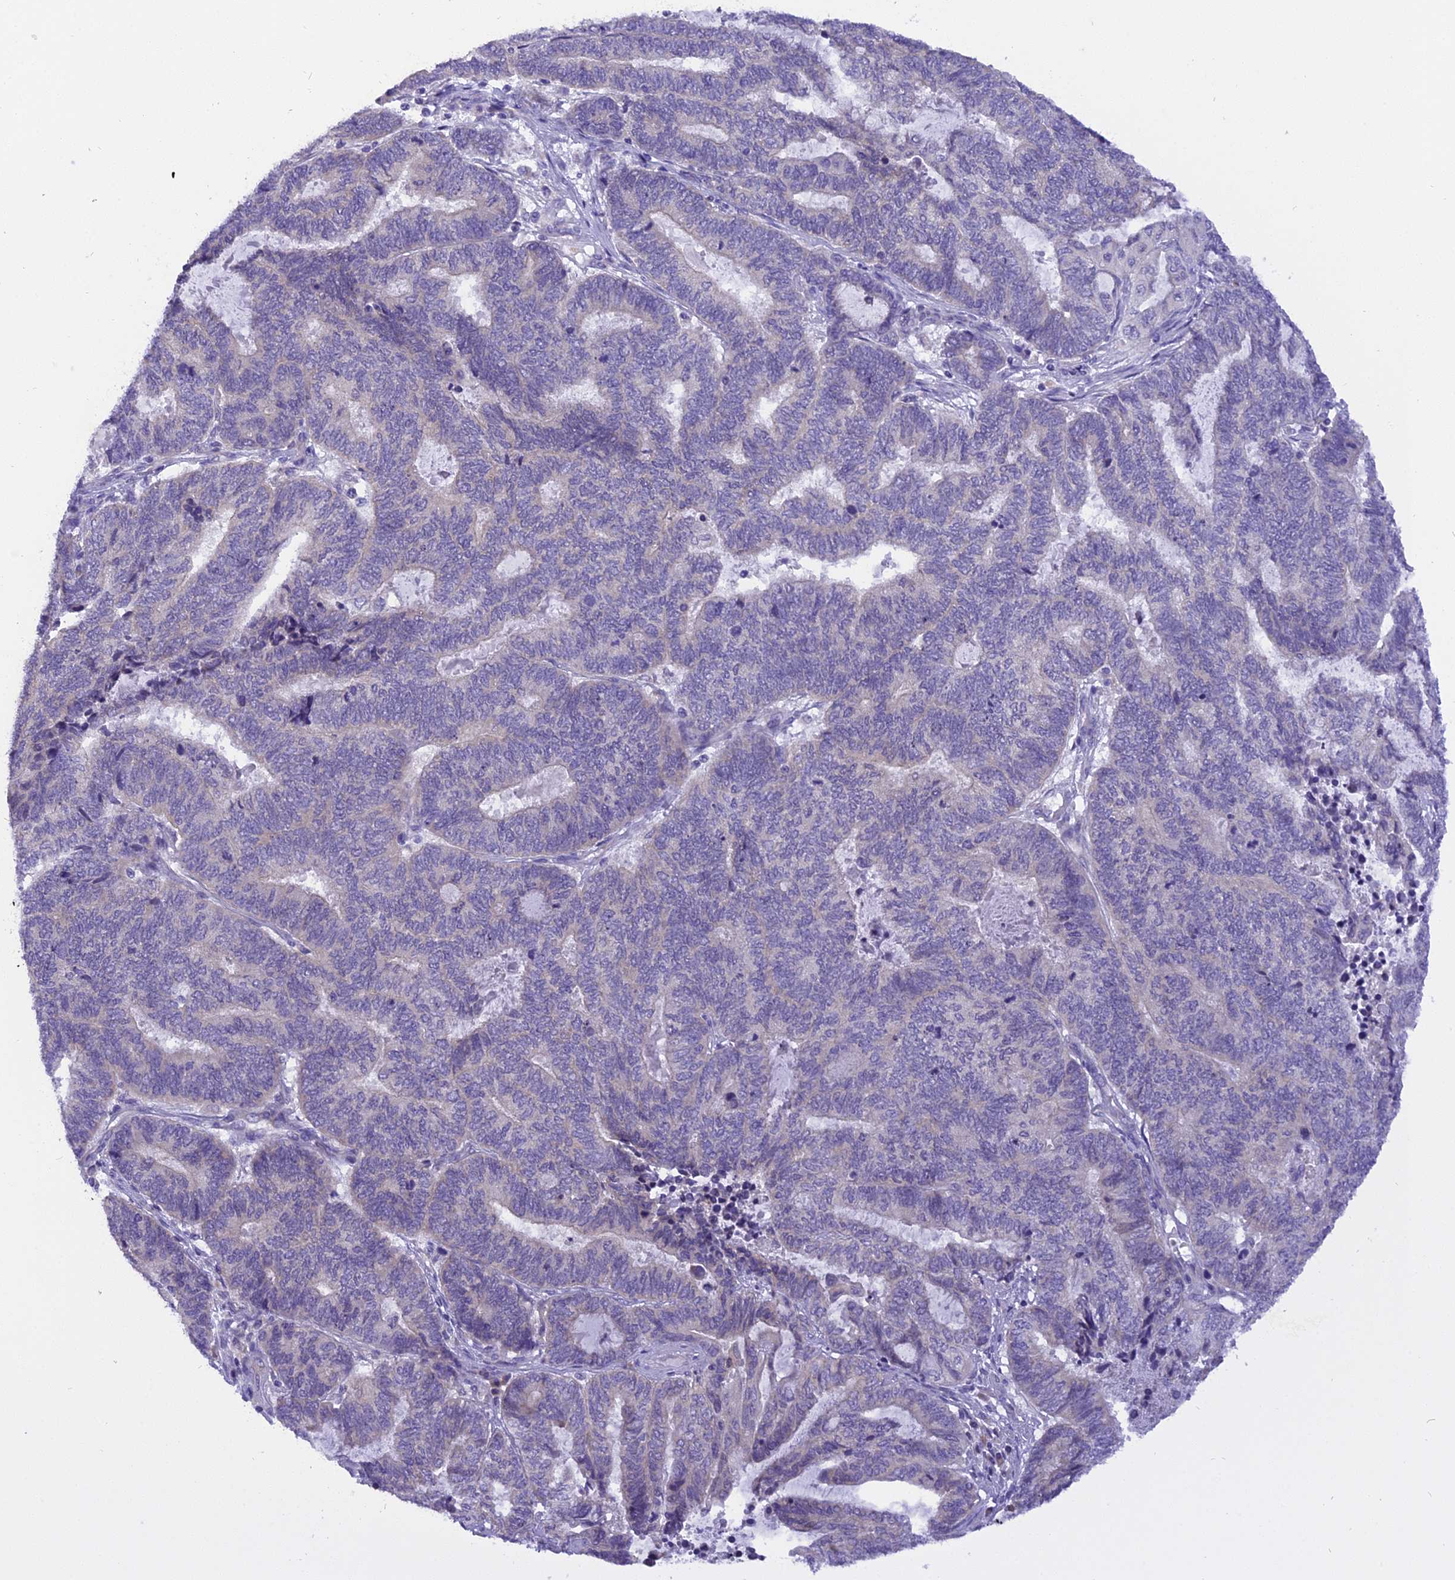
{"staining": {"intensity": "negative", "quantity": "none", "location": "none"}, "tissue": "endometrial cancer", "cell_type": "Tumor cells", "image_type": "cancer", "snomed": [{"axis": "morphology", "description": "Adenocarcinoma, NOS"}, {"axis": "topography", "description": "Uterus"}, {"axis": "topography", "description": "Endometrium"}], "caption": "DAB (3,3'-diaminobenzidine) immunohistochemical staining of human endometrial adenocarcinoma demonstrates no significant staining in tumor cells.", "gene": "TRIM3", "patient": {"sex": "female", "age": 70}}